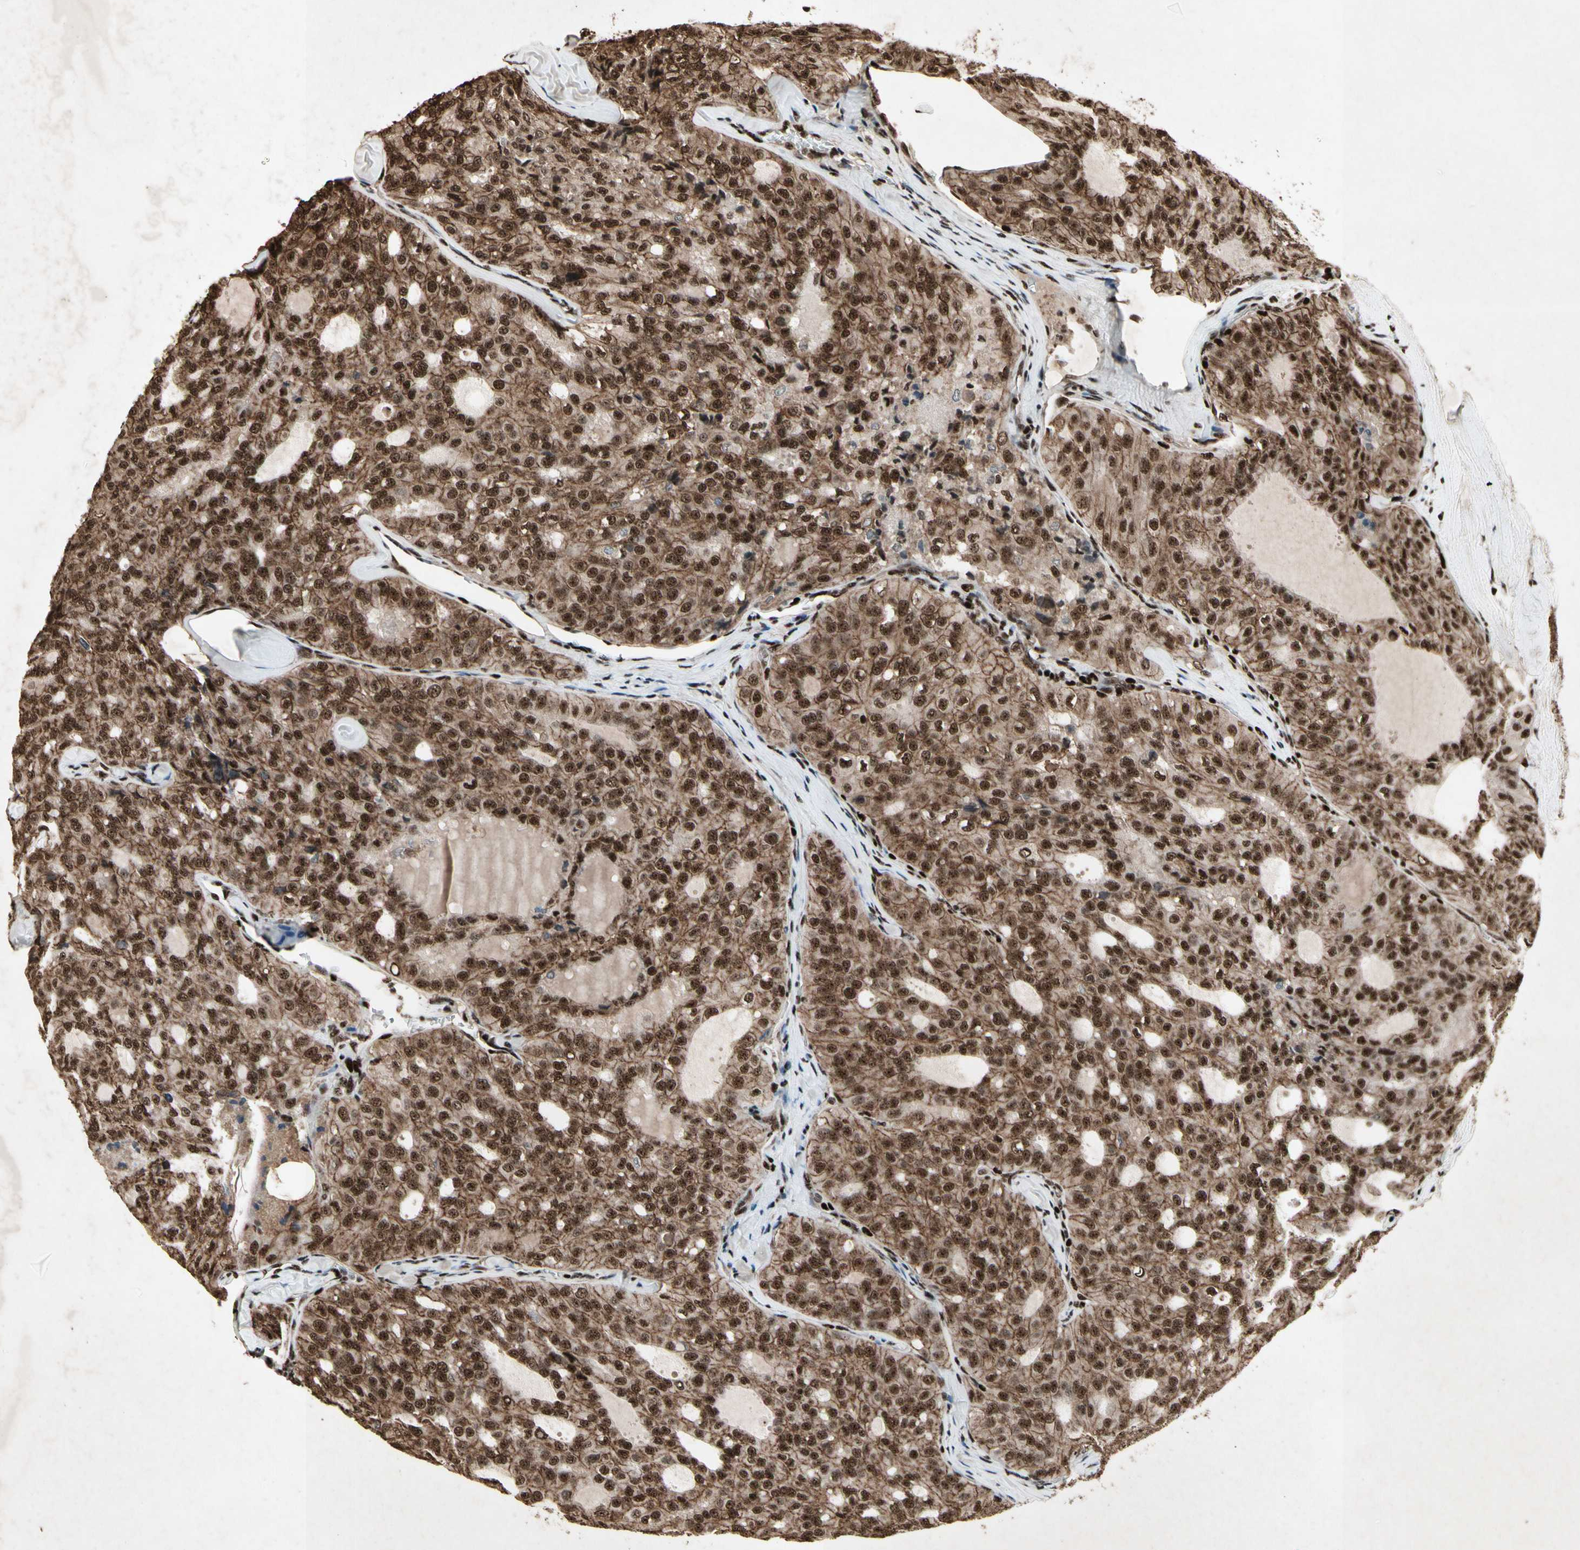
{"staining": {"intensity": "strong", "quantity": ">75%", "location": "cytoplasmic/membranous,nuclear"}, "tissue": "thyroid cancer", "cell_type": "Tumor cells", "image_type": "cancer", "snomed": [{"axis": "morphology", "description": "Follicular adenoma carcinoma, NOS"}, {"axis": "topography", "description": "Thyroid gland"}], "caption": "Protein staining of thyroid follicular adenoma carcinoma tissue exhibits strong cytoplasmic/membranous and nuclear staining in about >75% of tumor cells.", "gene": "TBX2", "patient": {"sex": "male", "age": 75}}